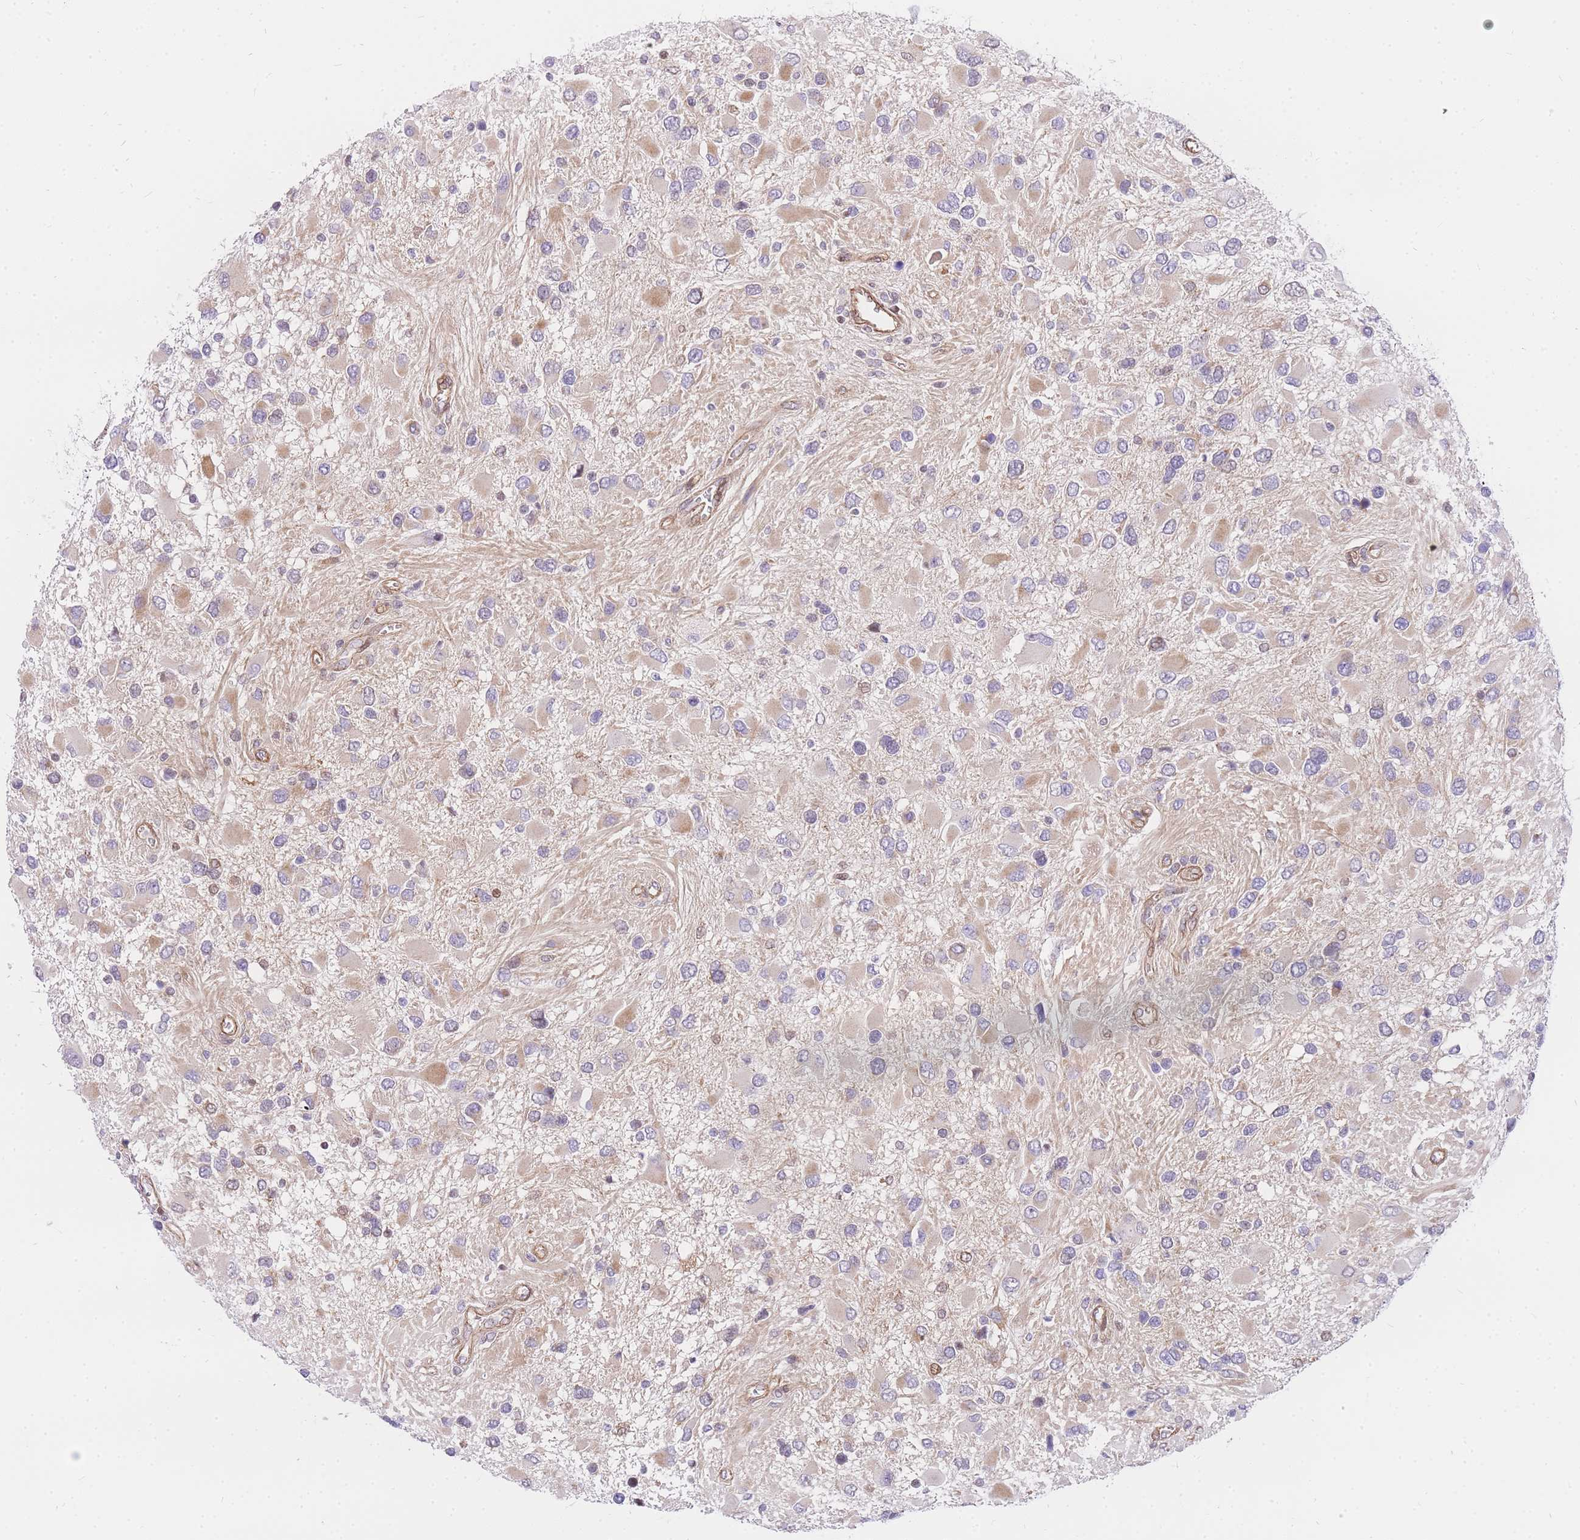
{"staining": {"intensity": "negative", "quantity": "none", "location": "none"}, "tissue": "glioma", "cell_type": "Tumor cells", "image_type": "cancer", "snomed": [{"axis": "morphology", "description": "Glioma, malignant, High grade"}, {"axis": "topography", "description": "Brain"}], "caption": "Immunohistochemistry micrograph of neoplastic tissue: glioma stained with DAB (3,3'-diaminobenzidine) demonstrates no significant protein staining in tumor cells. (Immunohistochemistry, brightfield microscopy, high magnification).", "gene": "S100PBP", "patient": {"sex": "male", "age": 53}}